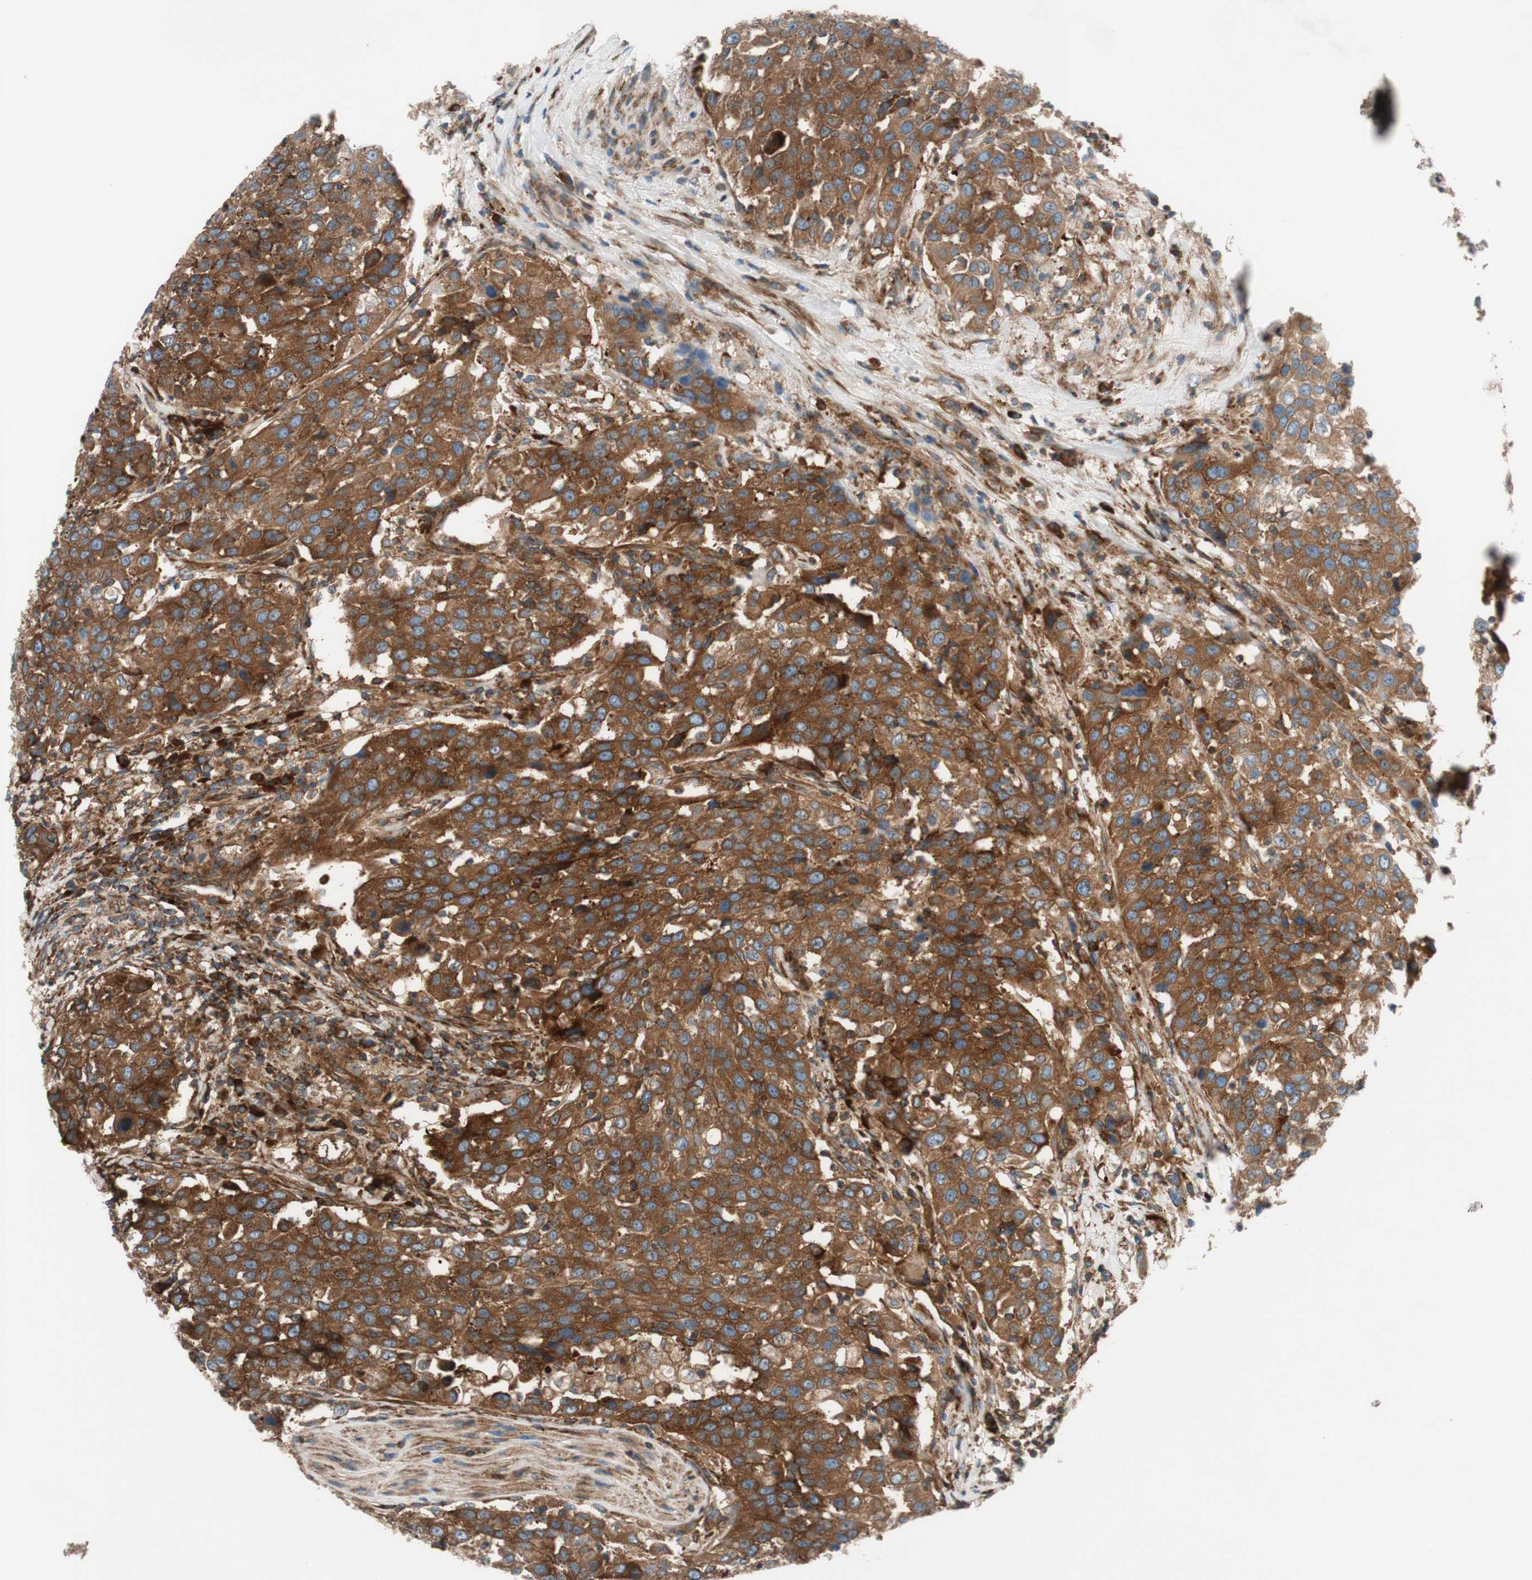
{"staining": {"intensity": "strong", "quantity": ">75%", "location": "cytoplasmic/membranous"}, "tissue": "urothelial cancer", "cell_type": "Tumor cells", "image_type": "cancer", "snomed": [{"axis": "morphology", "description": "Urothelial carcinoma, High grade"}, {"axis": "topography", "description": "Urinary bladder"}], "caption": "Protein expression by IHC shows strong cytoplasmic/membranous staining in approximately >75% of tumor cells in urothelial carcinoma (high-grade).", "gene": "CCN4", "patient": {"sex": "female", "age": 80}}